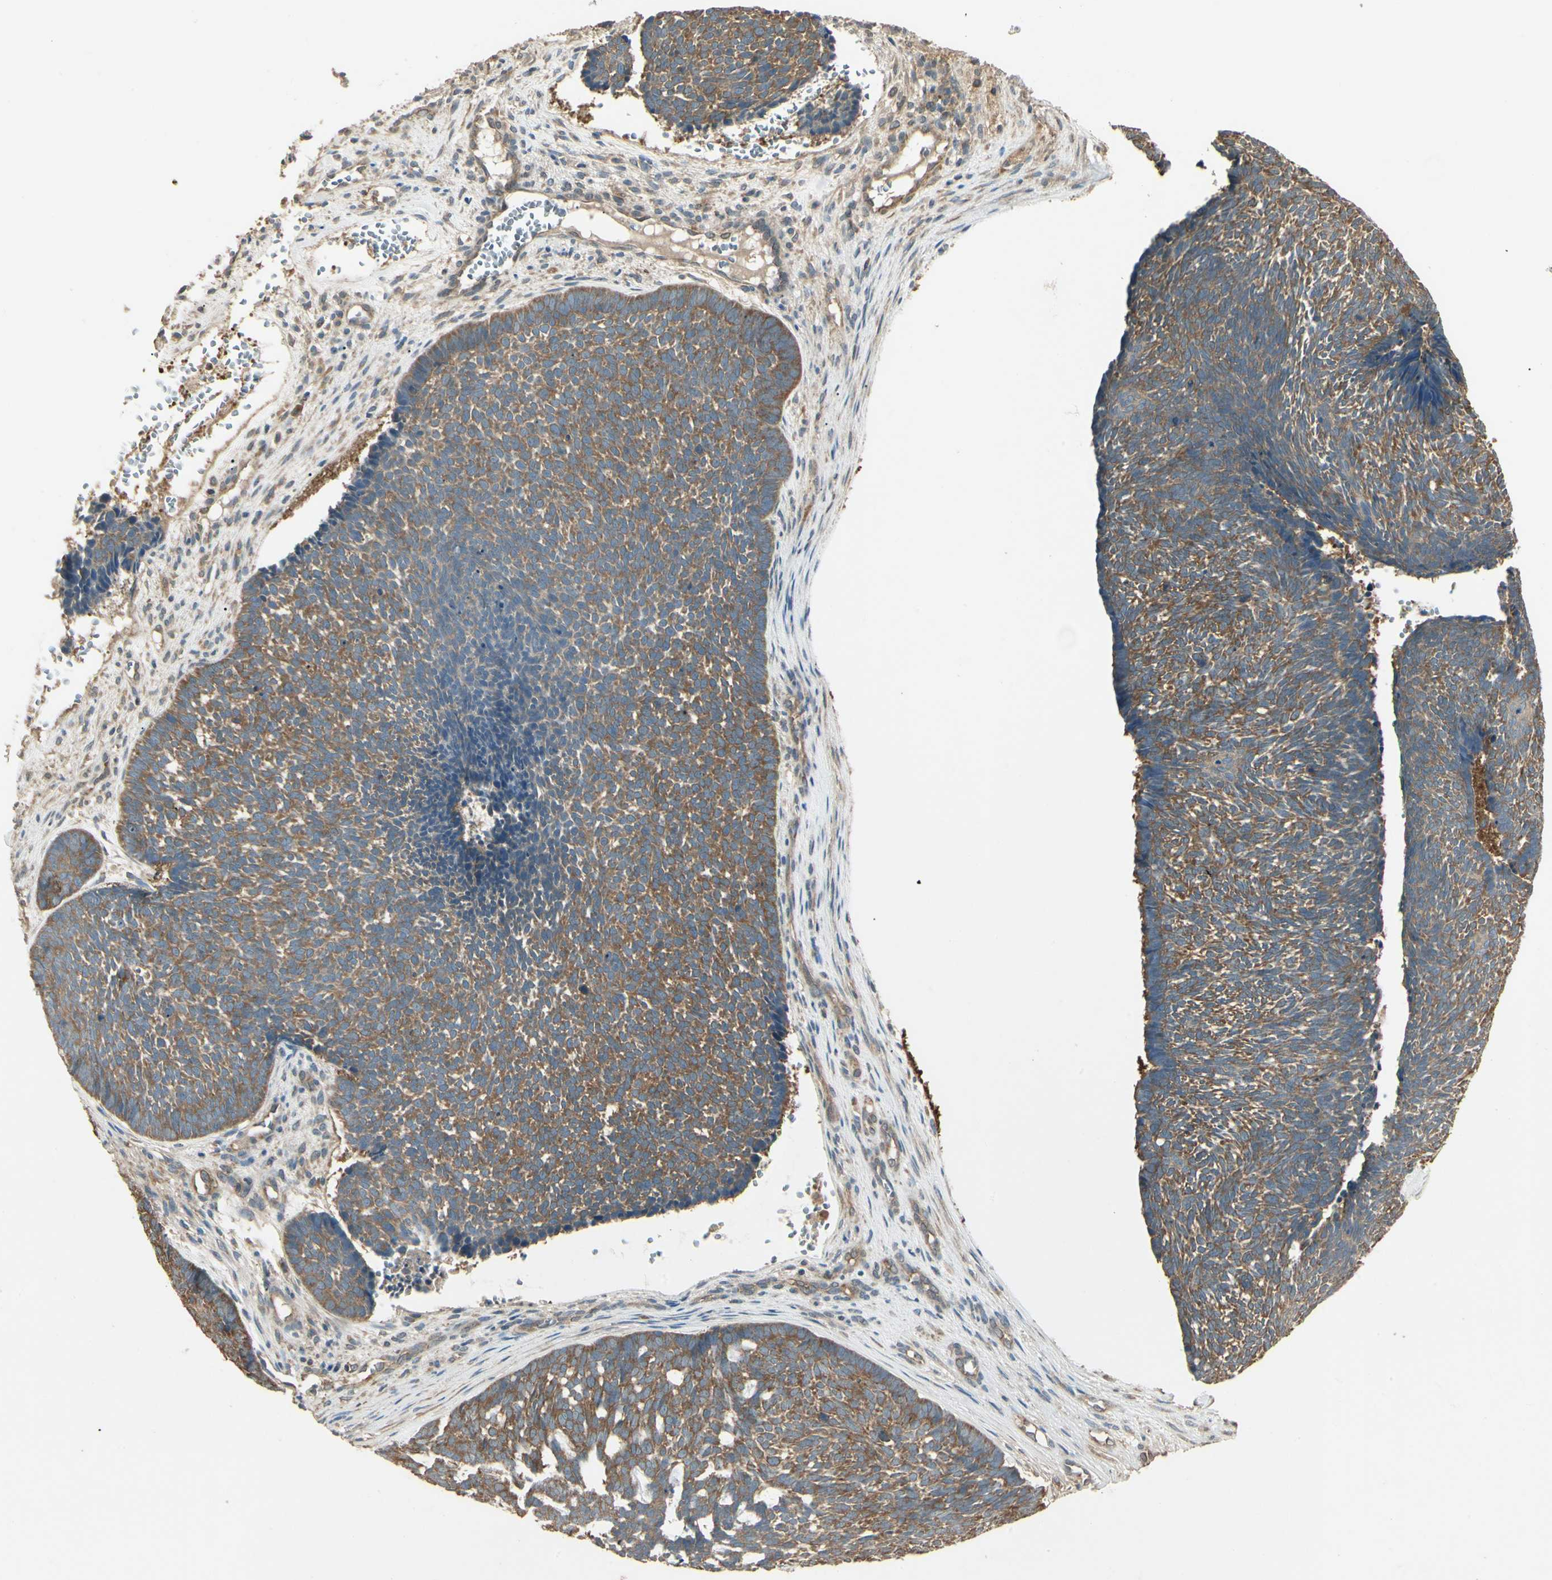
{"staining": {"intensity": "moderate", "quantity": ">75%", "location": "cytoplasmic/membranous"}, "tissue": "skin cancer", "cell_type": "Tumor cells", "image_type": "cancer", "snomed": [{"axis": "morphology", "description": "Basal cell carcinoma"}, {"axis": "topography", "description": "Skin"}], "caption": "Skin cancer (basal cell carcinoma) stained with immunohistochemistry exhibits moderate cytoplasmic/membranous positivity in about >75% of tumor cells.", "gene": "CCT7", "patient": {"sex": "male", "age": 84}}